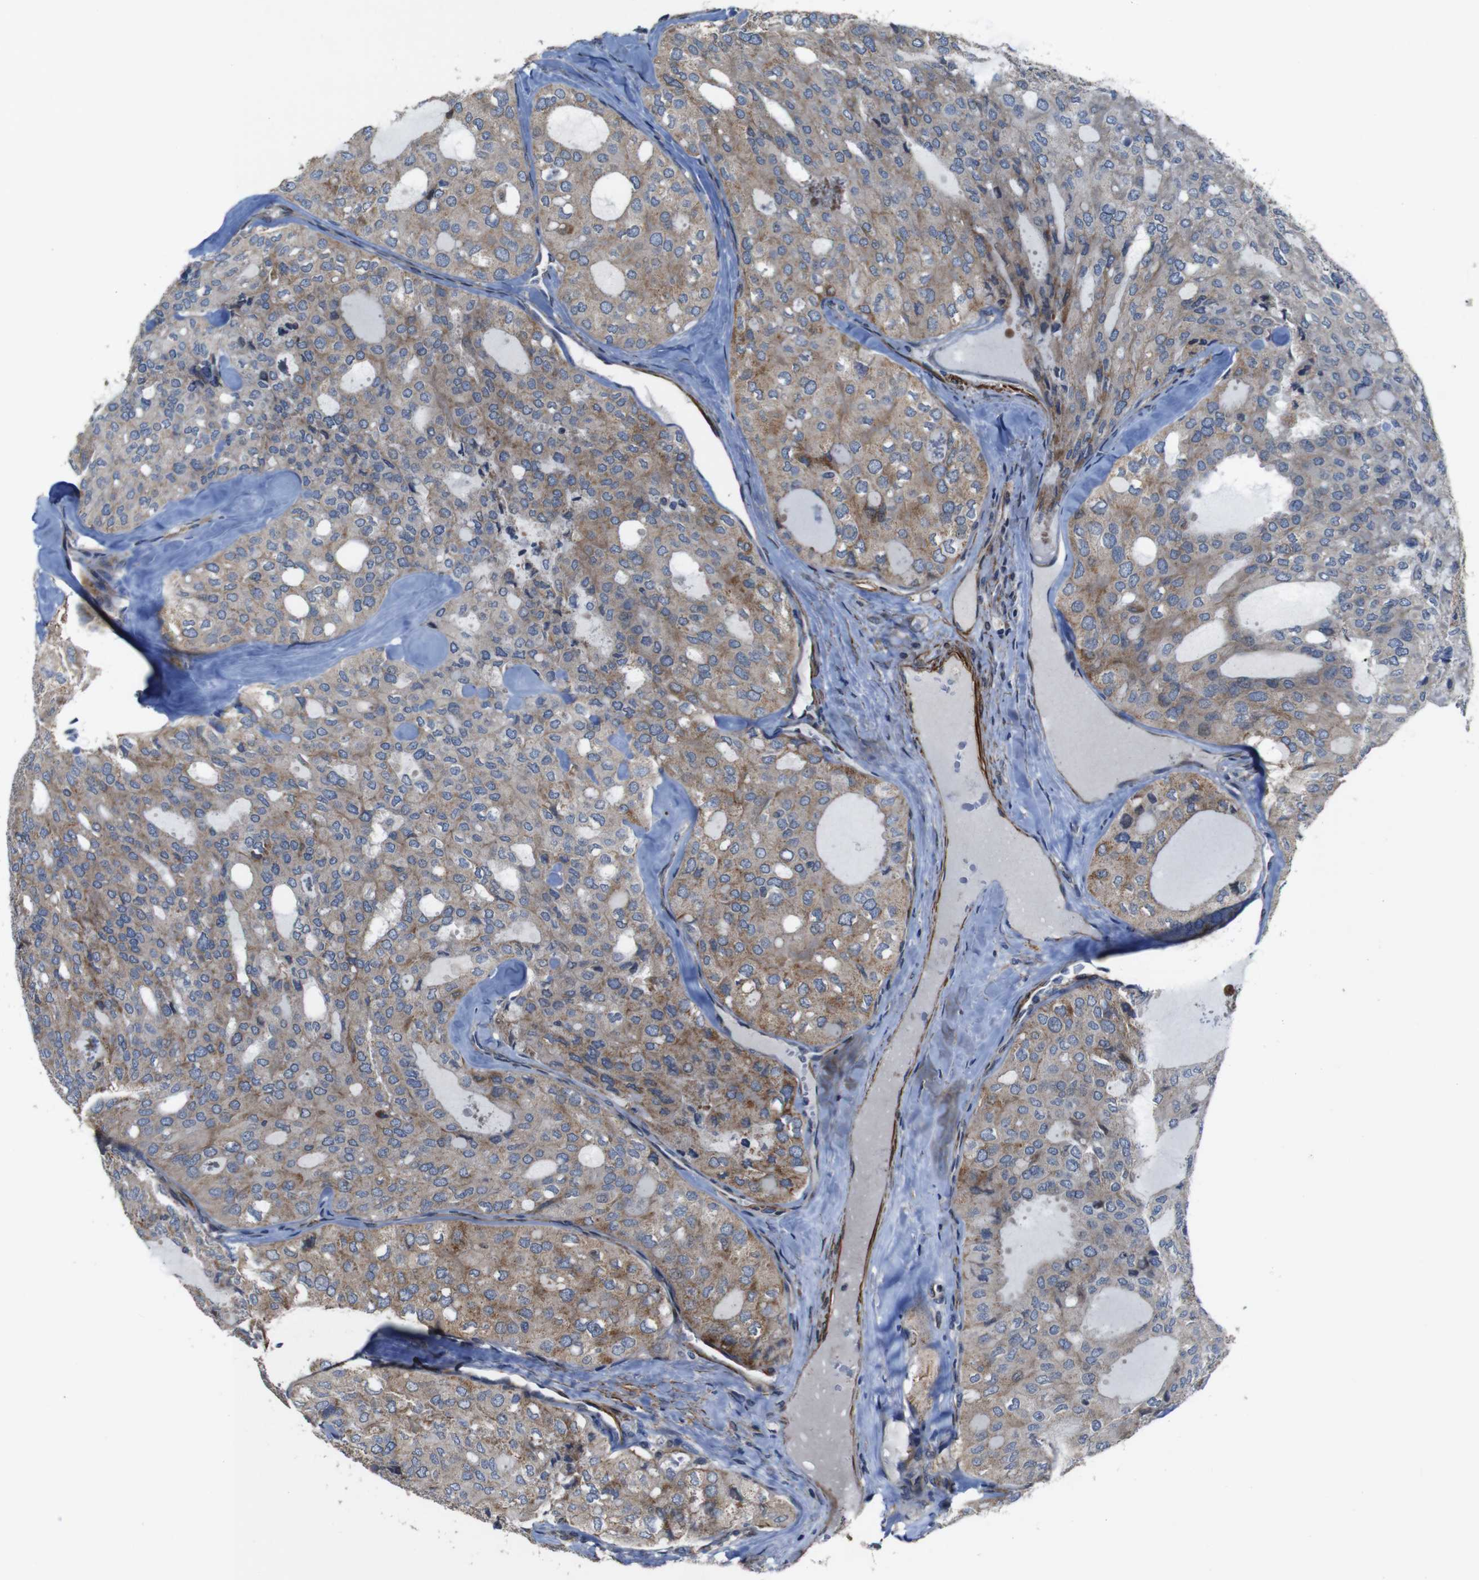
{"staining": {"intensity": "moderate", "quantity": "<25%", "location": "cytoplasmic/membranous"}, "tissue": "thyroid cancer", "cell_type": "Tumor cells", "image_type": "cancer", "snomed": [{"axis": "morphology", "description": "Follicular adenoma carcinoma, NOS"}, {"axis": "topography", "description": "Thyroid gland"}], "caption": "Protein analysis of thyroid cancer (follicular adenoma carcinoma) tissue shows moderate cytoplasmic/membranous staining in approximately <25% of tumor cells.", "gene": "GGT7", "patient": {"sex": "male", "age": 75}}